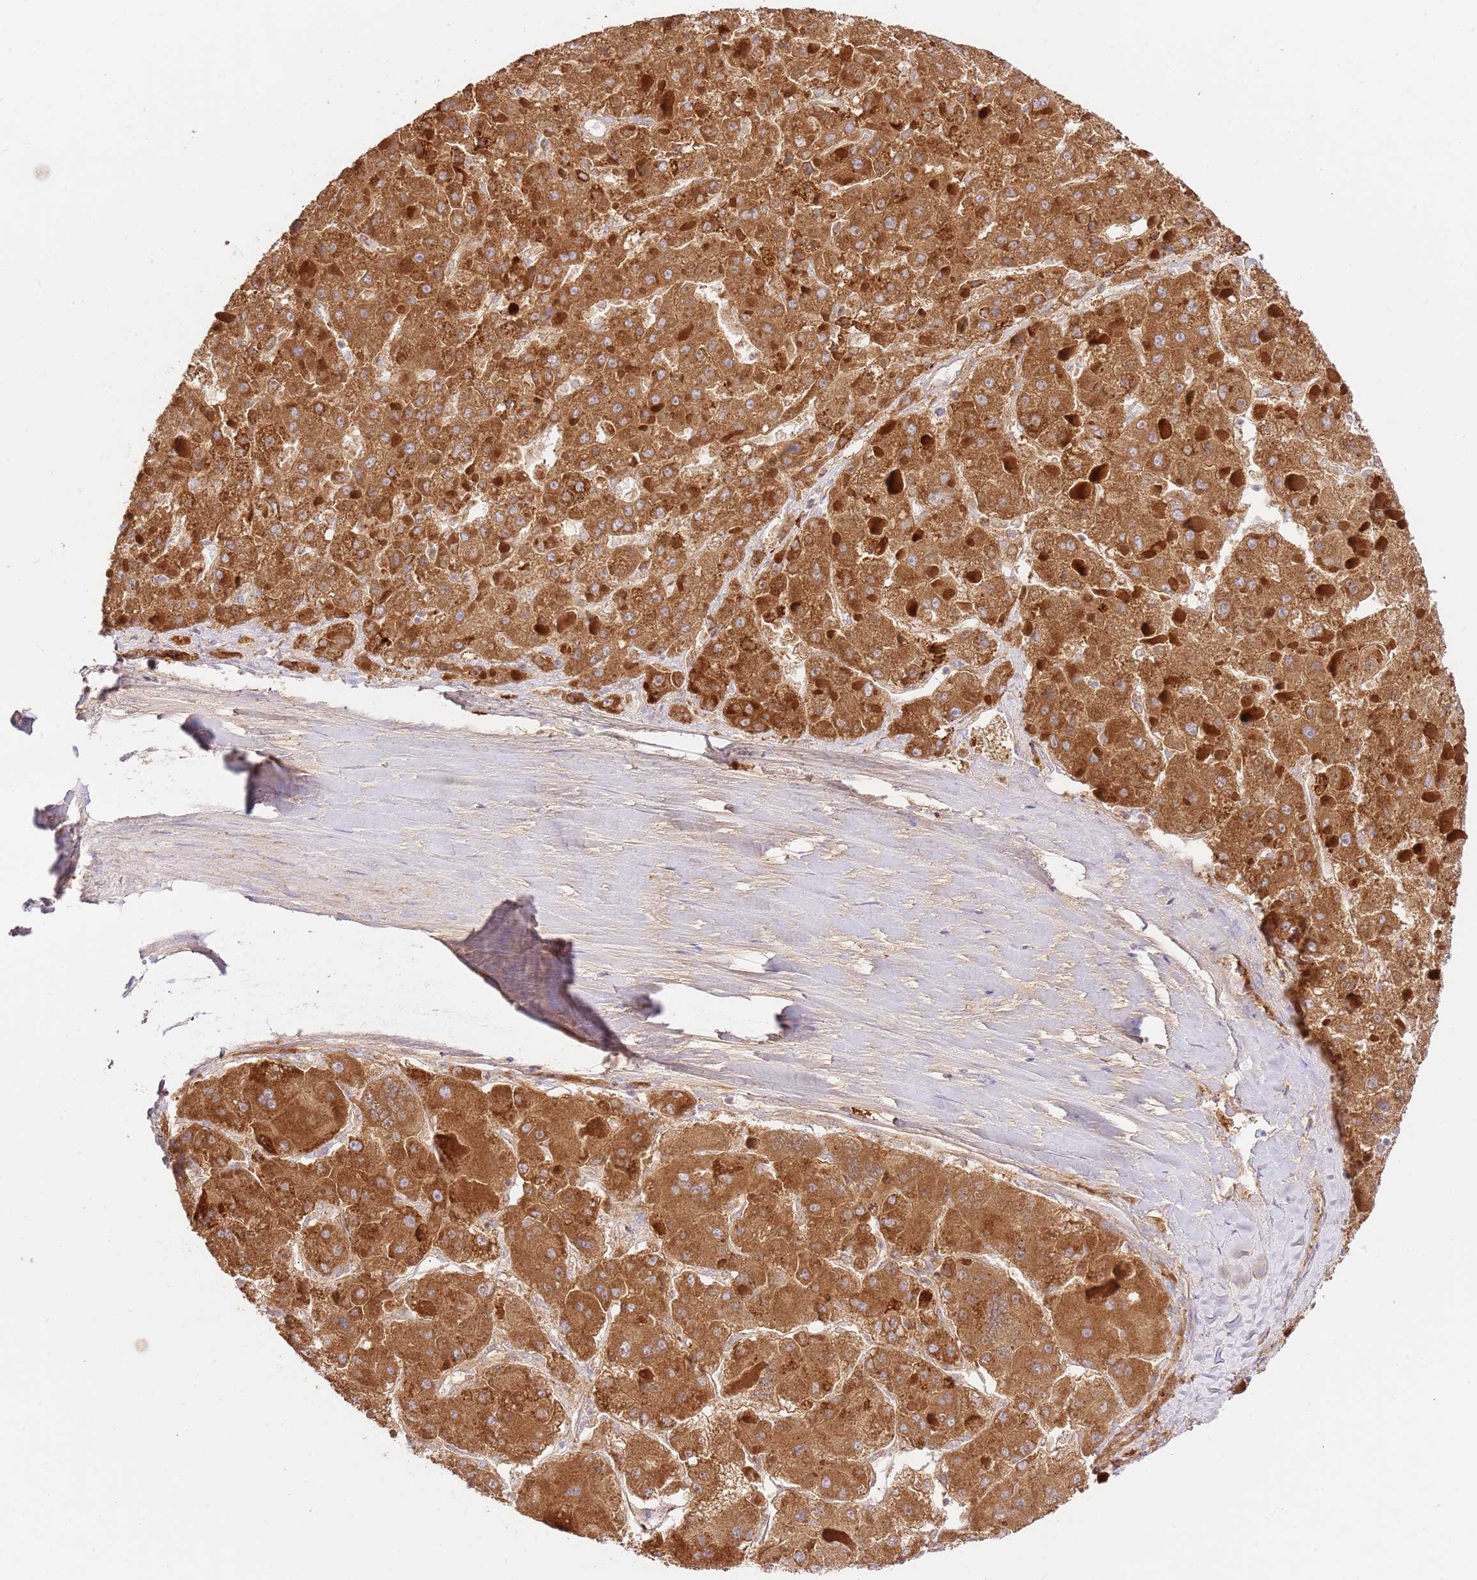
{"staining": {"intensity": "strong", "quantity": ">75%", "location": "cytoplasmic/membranous"}, "tissue": "liver cancer", "cell_type": "Tumor cells", "image_type": "cancer", "snomed": [{"axis": "morphology", "description": "Carcinoma, Hepatocellular, NOS"}, {"axis": "topography", "description": "Liver"}], "caption": "Approximately >75% of tumor cells in human hepatocellular carcinoma (liver) display strong cytoplasmic/membranous protein staining as visualized by brown immunohistochemical staining.", "gene": "ZBTB39", "patient": {"sex": "female", "age": 73}}